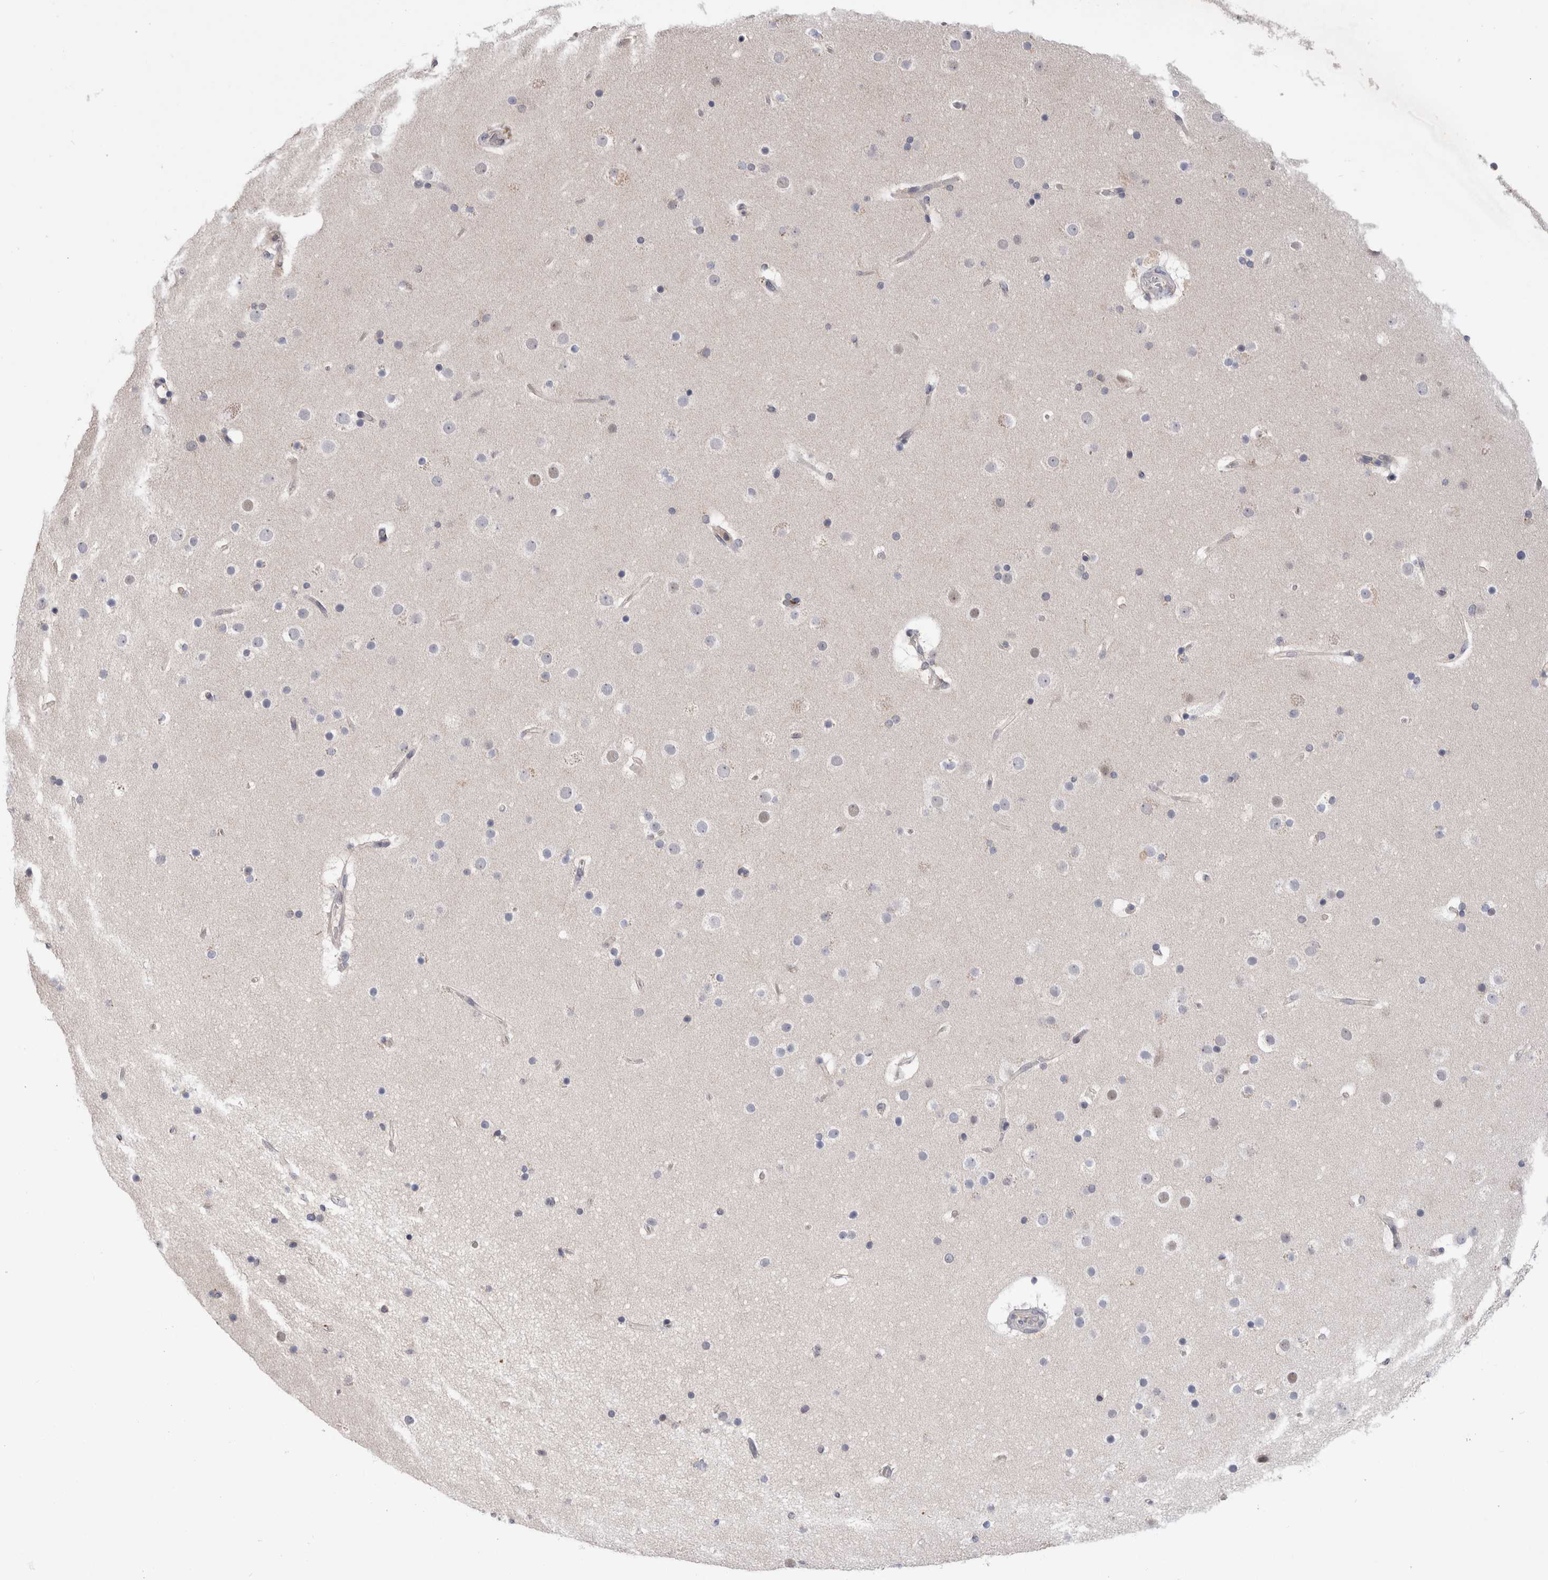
{"staining": {"intensity": "negative", "quantity": "none", "location": "none"}, "tissue": "cerebral cortex", "cell_type": "Endothelial cells", "image_type": "normal", "snomed": [{"axis": "morphology", "description": "Normal tissue, NOS"}, {"axis": "topography", "description": "Cerebral cortex"}], "caption": "High magnification brightfield microscopy of normal cerebral cortex stained with DAB (brown) and counterstained with hematoxylin (blue): endothelial cells show no significant expression. Nuclei are stained in blue.", "gene": "MRPL37", "patient": {"sex": "male", "age": 57}}